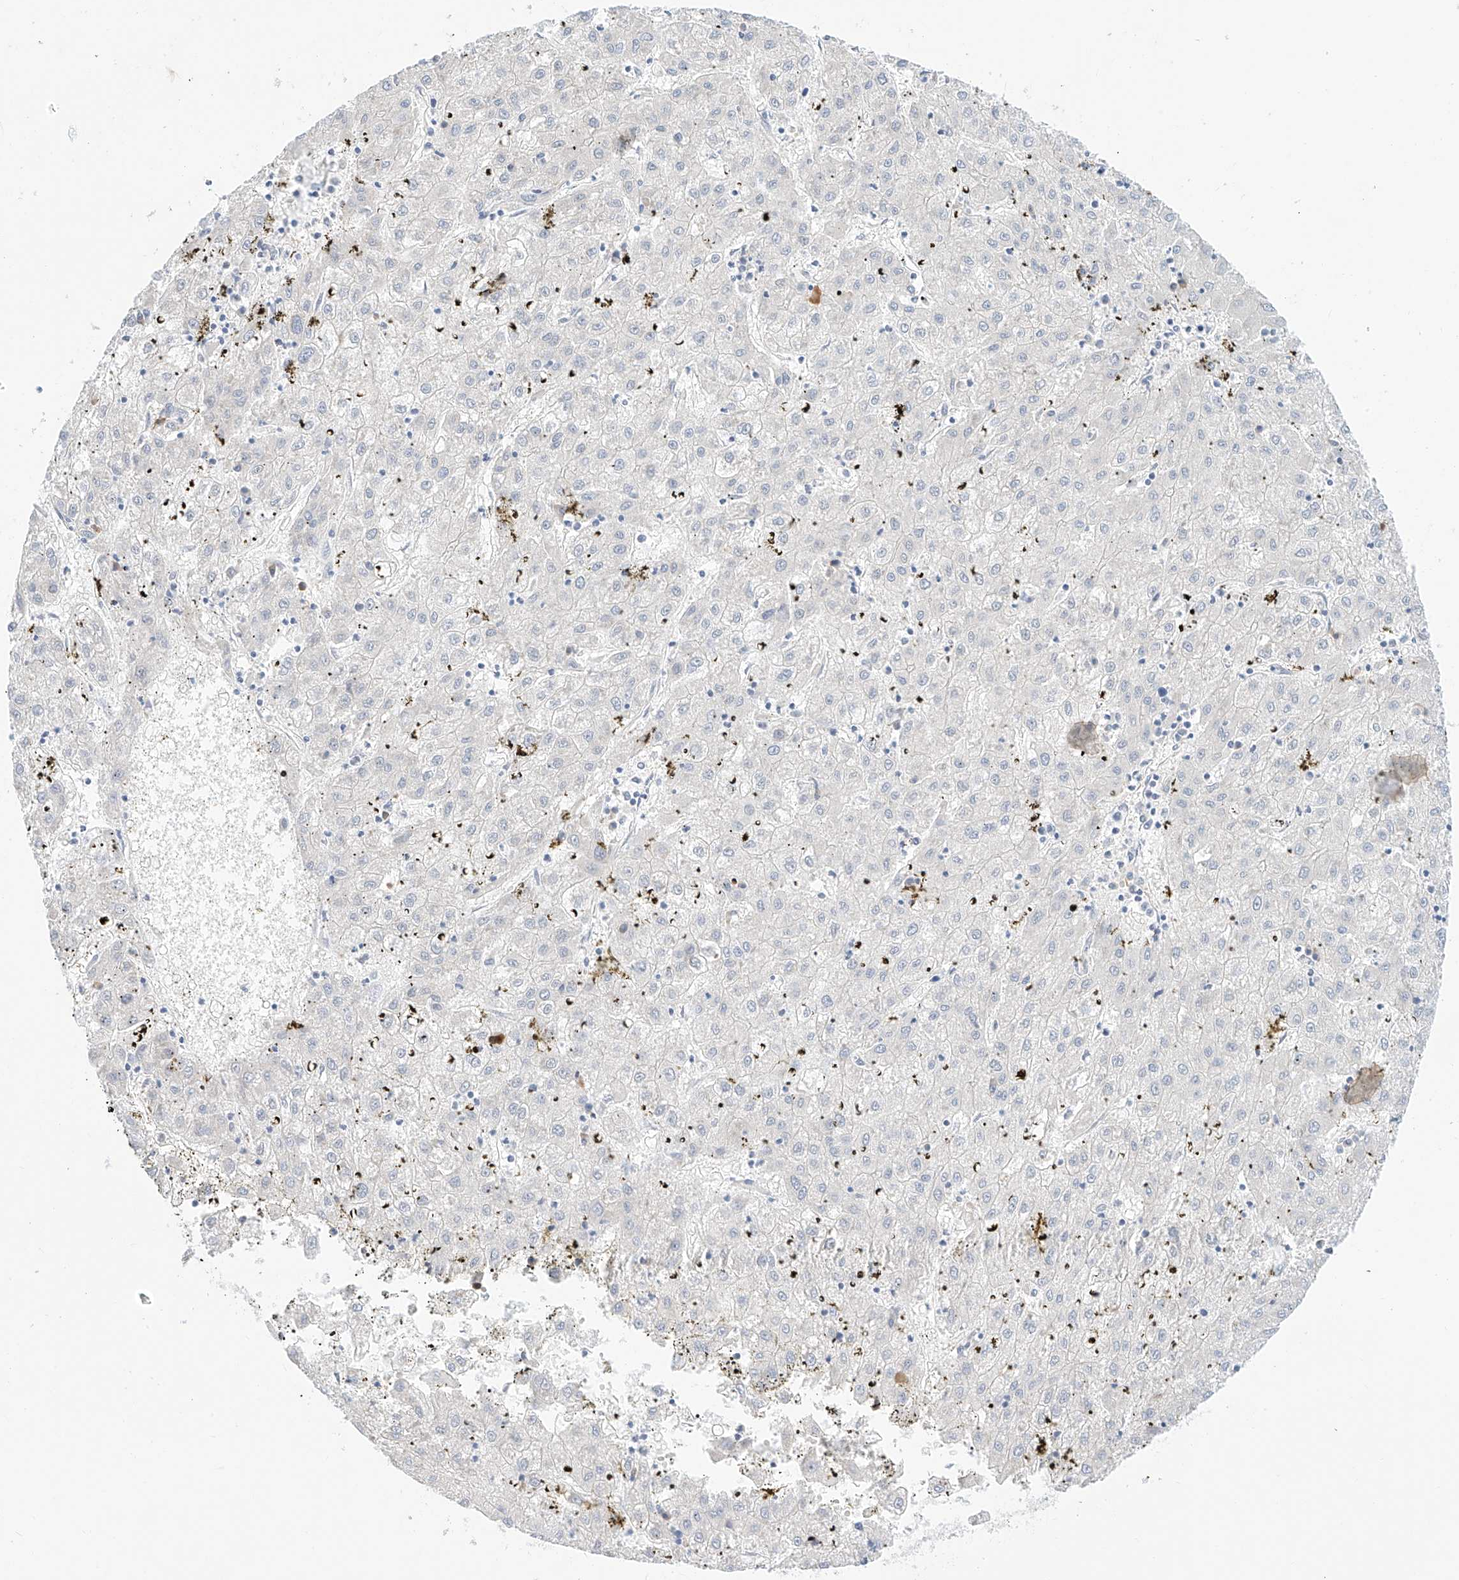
{"staining": {"intensity": "negative", "quantity": "none", "location": "none"}, "tissue": "liver cancer", "cell_type": "Tumor cells", "image_type": "cancer", "snomed": [{"axis": "morphology", "description": "Carcinoma, Hepatocellular, NOS"}, {"axis": "topography", "description": "Liver"}], "caption": "Tumor cells show no significant staining in liver hepatocellular carcinoma.", "gene": "SYTL3", "patient": {"sex": "male", "age": 72}}